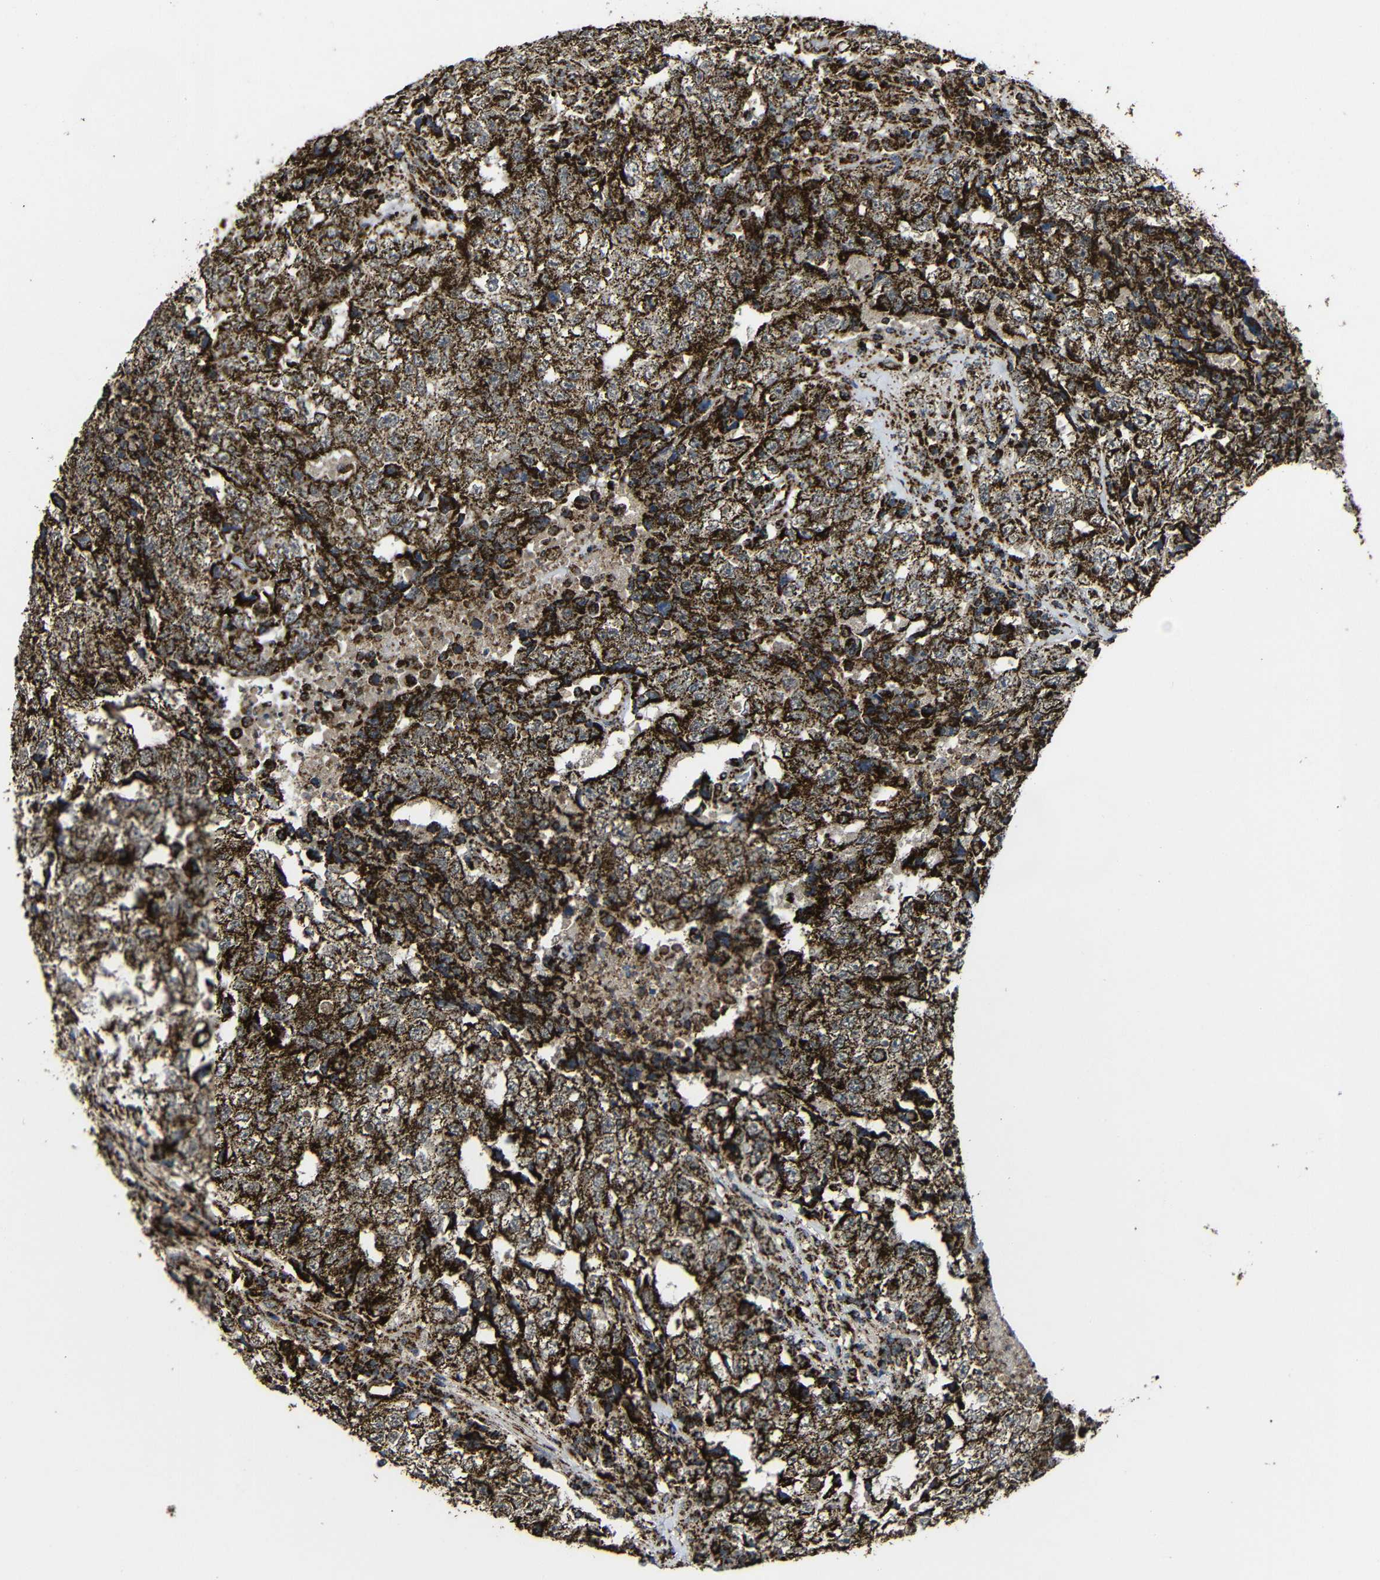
{"staining": {"intensity": "strong", "quantity": ">75%", "location": "cytoplasmic/membranous"}, "tissue": "testis cancer", "cell_type": "Tumor cells", "image_type": "cancer", "snomed": [{"axis": "morphology", "description": "Necrosis, NOS"}, {"axis": "morphology", "description": "Carcinoma, Embryonal, NOS"}, {"axis": "topography", "description": "Testis"}], "caption": "Protein analysis of testis embryonal carcinoma tissue demonstrates strong cytoplasmic/membranous positivity in approximately >75% of tumor cells.", "gene": "ATP5F1A", "patient": {"sex": "male", "age": 19}}